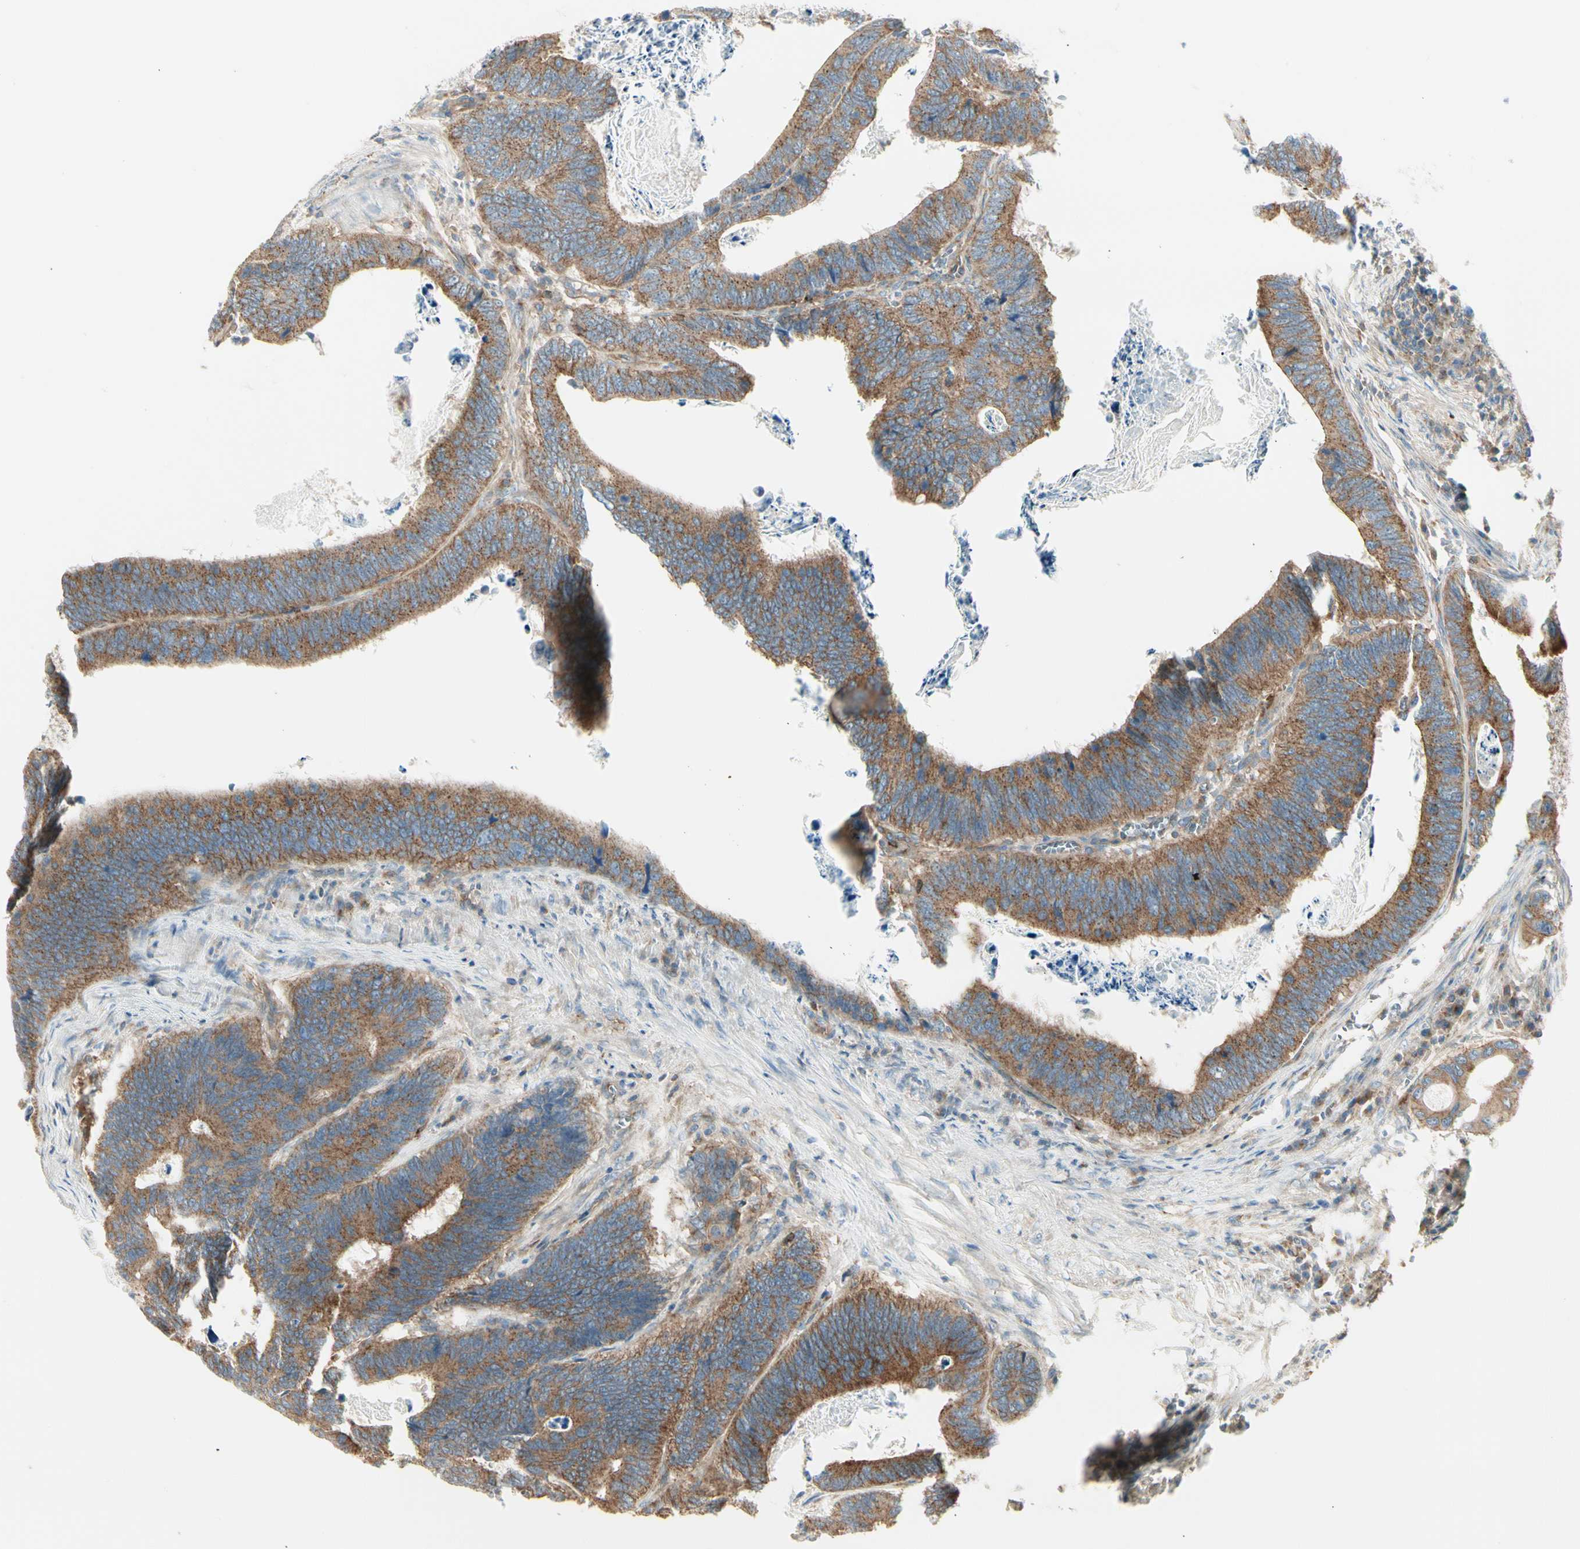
{"staining": {"intensity": "moderate", "quantity": ">75%", "location": "cytoplasmic/membranous"}, "tissue": "colorectal cancer", "cell_type": "Tumor cells", "image_type": "cancer", "snomed": [{"axis": "morphology", "description": "Adenocarcinoma, NOS"}, {"axis": "topography", "description": "Colon"}], "caption": "Tumor cells exhibit moderate cytoplasmic/membranous expression in approximately >75% of cells in adenocarcinoma (colorectal).", "gene": "AGFG1", "patient": {"sex": "male", "age": 72}}